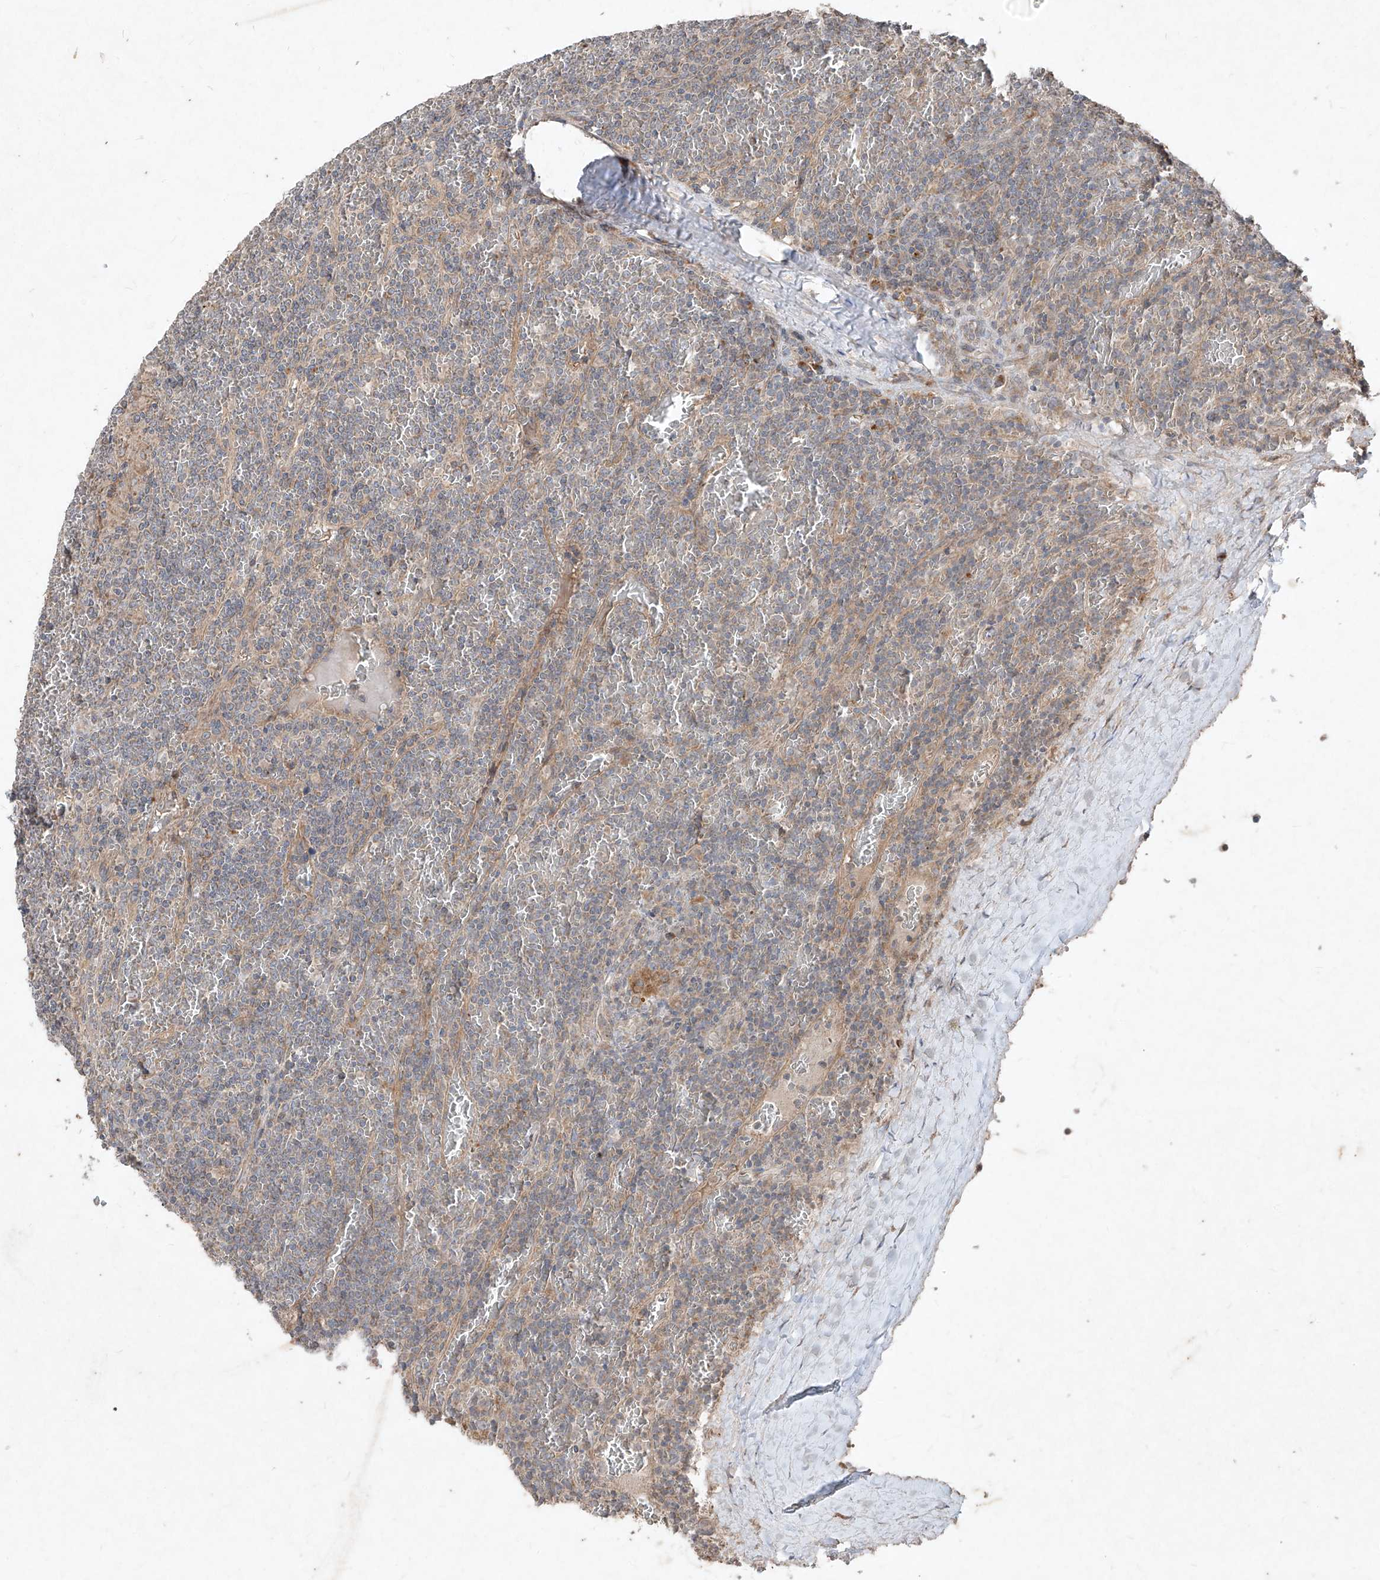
{"staining": {"intensity": "negative", "quantity": "none", "location": "none"}, "tissue": "lymphoma", "cell_type": "Tumor cells", "image_type": "cancer", "snomed": [{"axis": "morphology", "description": "Malignant lymphoma, non-Hodgkin's type, Low grade"}, {"axis": "topography", "description": "Spleen"}], "caption": "High magnification brightfield microscopy of lymphoma stained with DAB (brown) and counterstained with hematoxylin (blue): tumor cells show no significant positivity.", "gene": "ABCD3", "patient": {"sex": "female", "age": 19}}